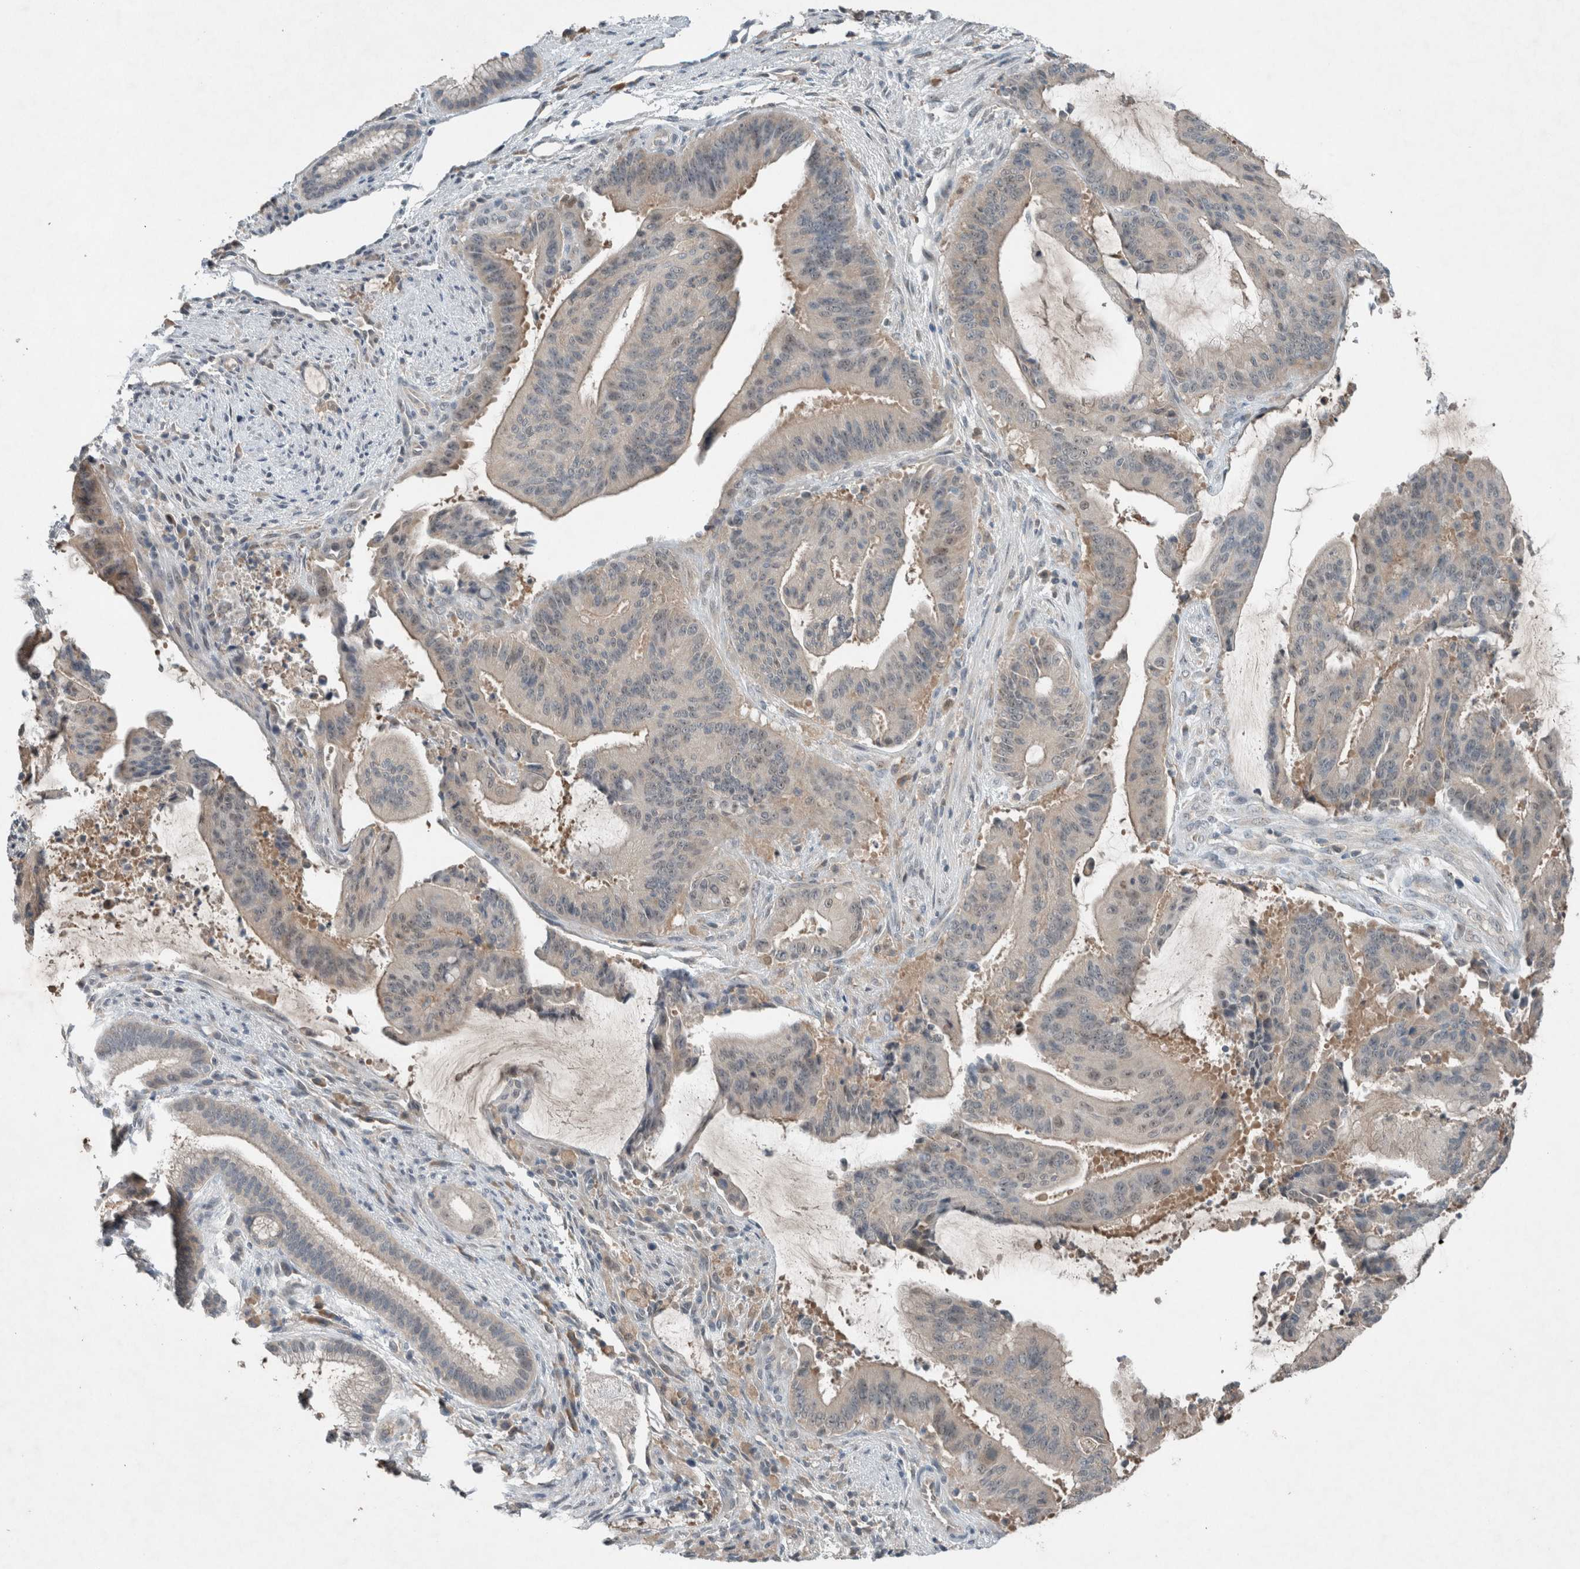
{"staining": {"intensity": "negative", "quantity": "none", "location": "none"}, "tissue": "liver cancer", "cell_type": "Tumor cells", "image_type": "cancer", "snomed": [{"axis": "morphology", "description": "Normal tissue, NOS"}, {"axis": "morphology", "description": "Cholangiocarcinoma"}, {"axis": "topography", "description": "Liver"}, {"axis": "topography", "description": "Peripheral nerve tissue"}], "caption": "The micrograph demonstrates no staining of tumor cells in cholangiocarcinoma (liver).", "gene": "RALGDS", "patient": {"sex": "female", "age": 73}}